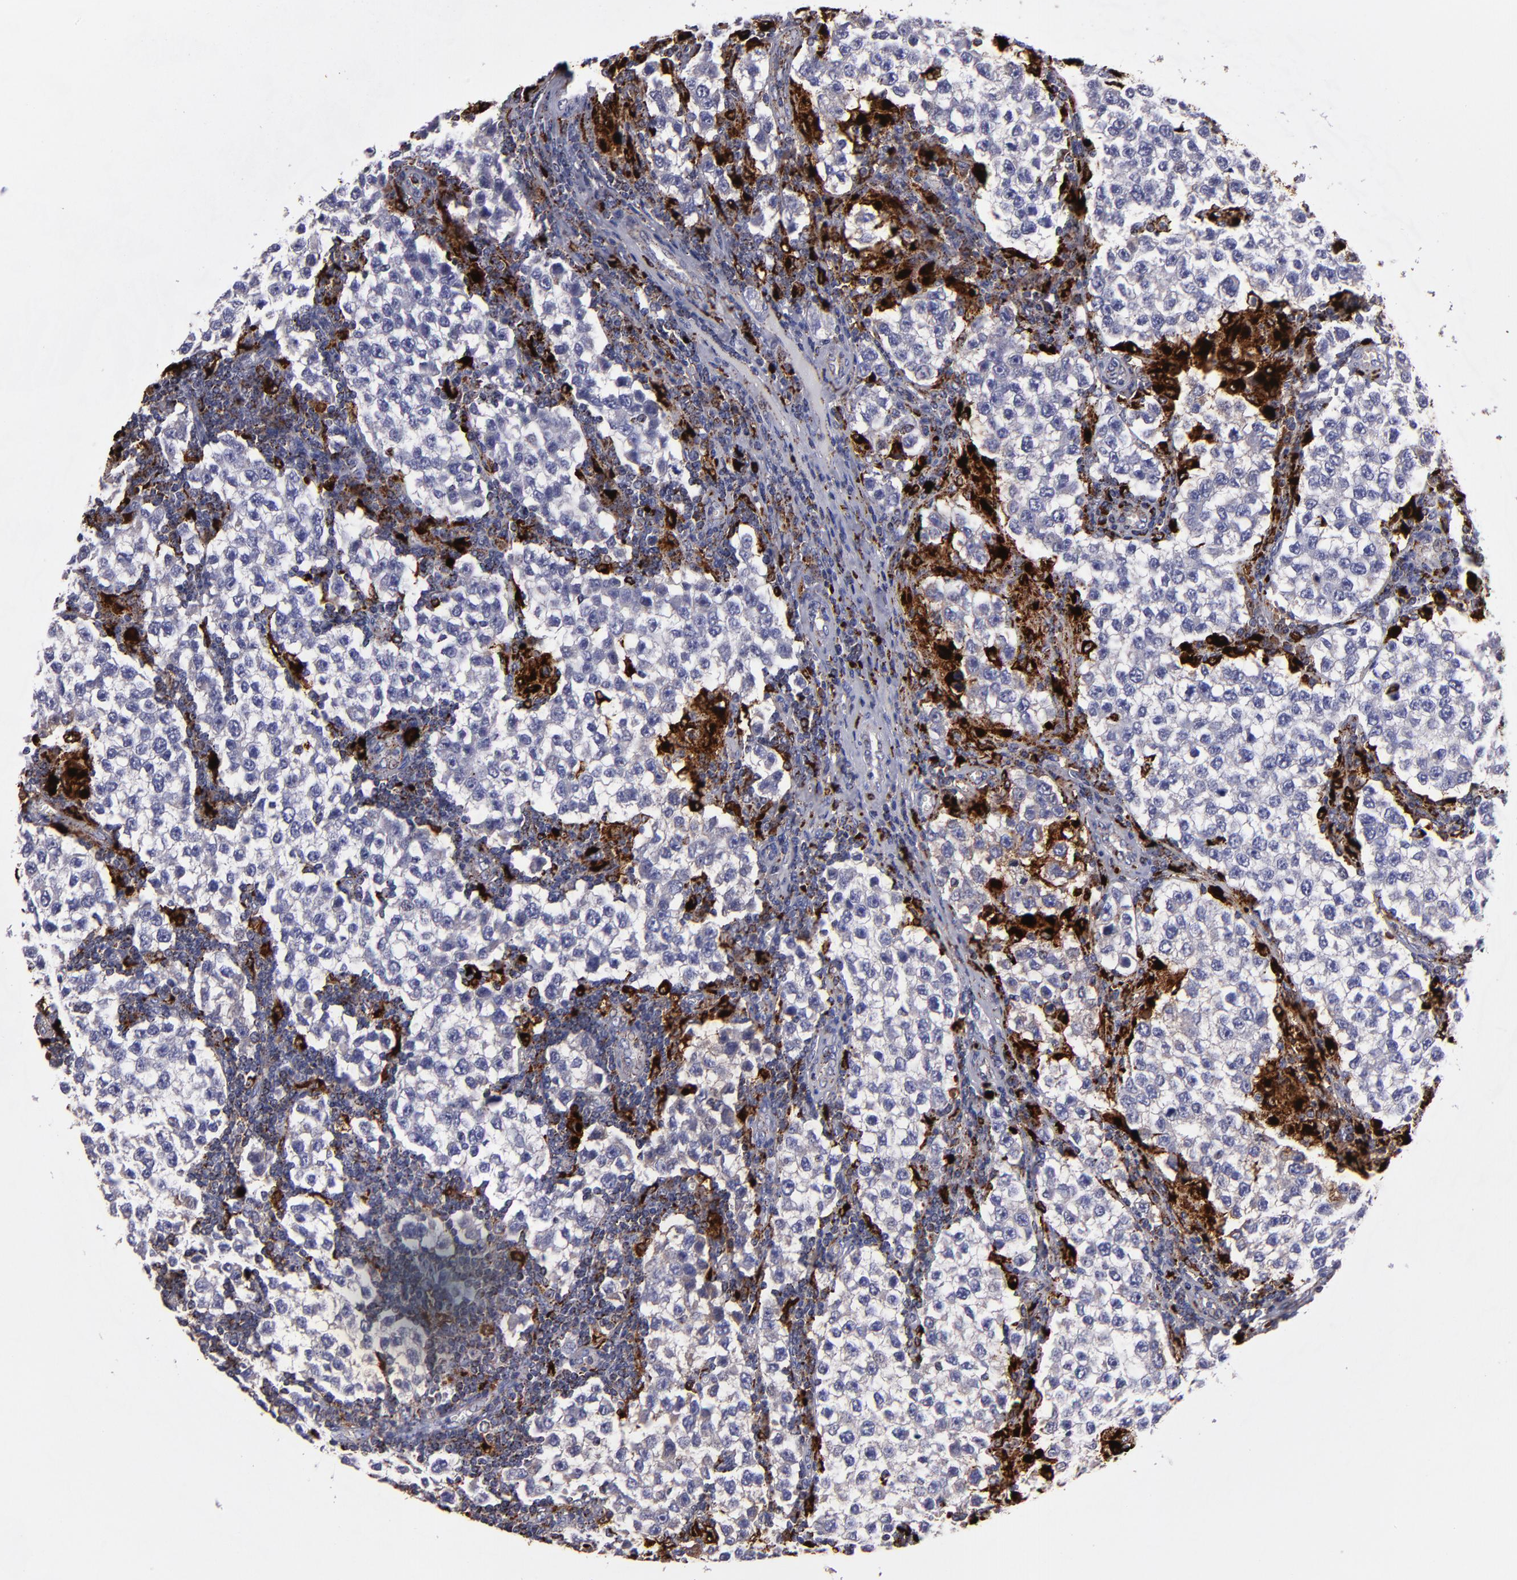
{"staining": {"intensity": "negative", "quantity": "none", "location": "none"}, "tissue": "testis cancer", "cell_type": "Tumor cells", "image_type": "cancer", "snomed": [{"axis": "morphology", "description": "Seminoma, NOS"}, {"axis": "topography", "description": "Testis"}], "caption": "The photomicrograph displays no staining of tumor cells in testis cancer.", "gene": "CTSS", "patient": {"sex": "male", "age": 36}}